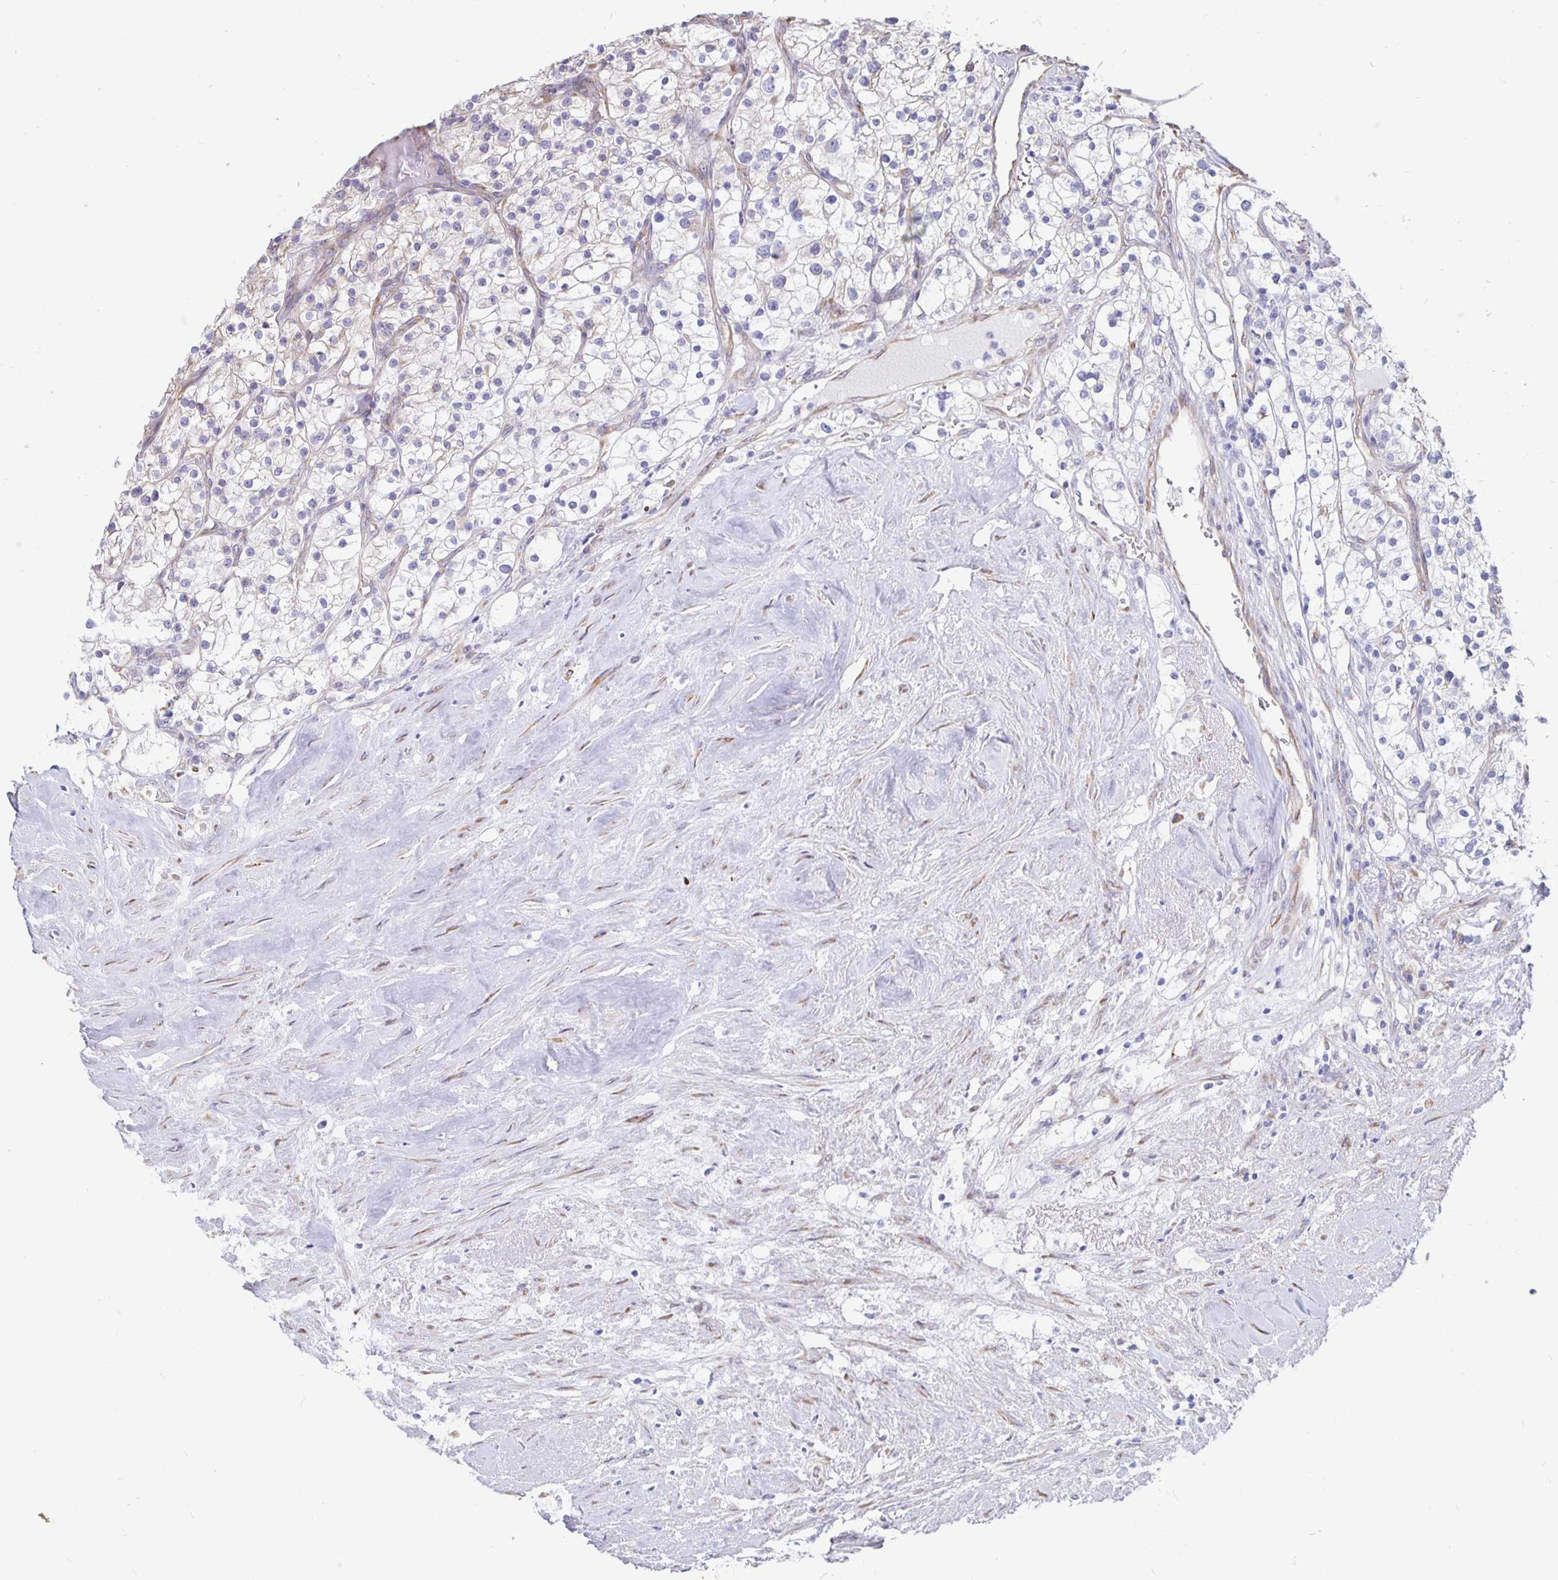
{"staining": {"intensity": "negative", "quantity": "none", "location": "none"}, "tissue": "renal cancer", "cell_type": "Tumor cells", "image_type": "cancer", "snomed": [{"axis": "morphology", "description": "Adenocarcinoma, NOS"}, {"axis": "topography", "description": "Kidney"}], "caption": "Micrograph shows no protein expression in tumor cells of renal cancer tissue. The staining was performed using DAB (3,3'-diaminobenzidine) to visualize the protein expression in brown, while the nuclei were stained in blue with hematoxylin (Magnification: 20x).", "gene": "DNAI2", "patient": {"sex": "male", "age": 80}}